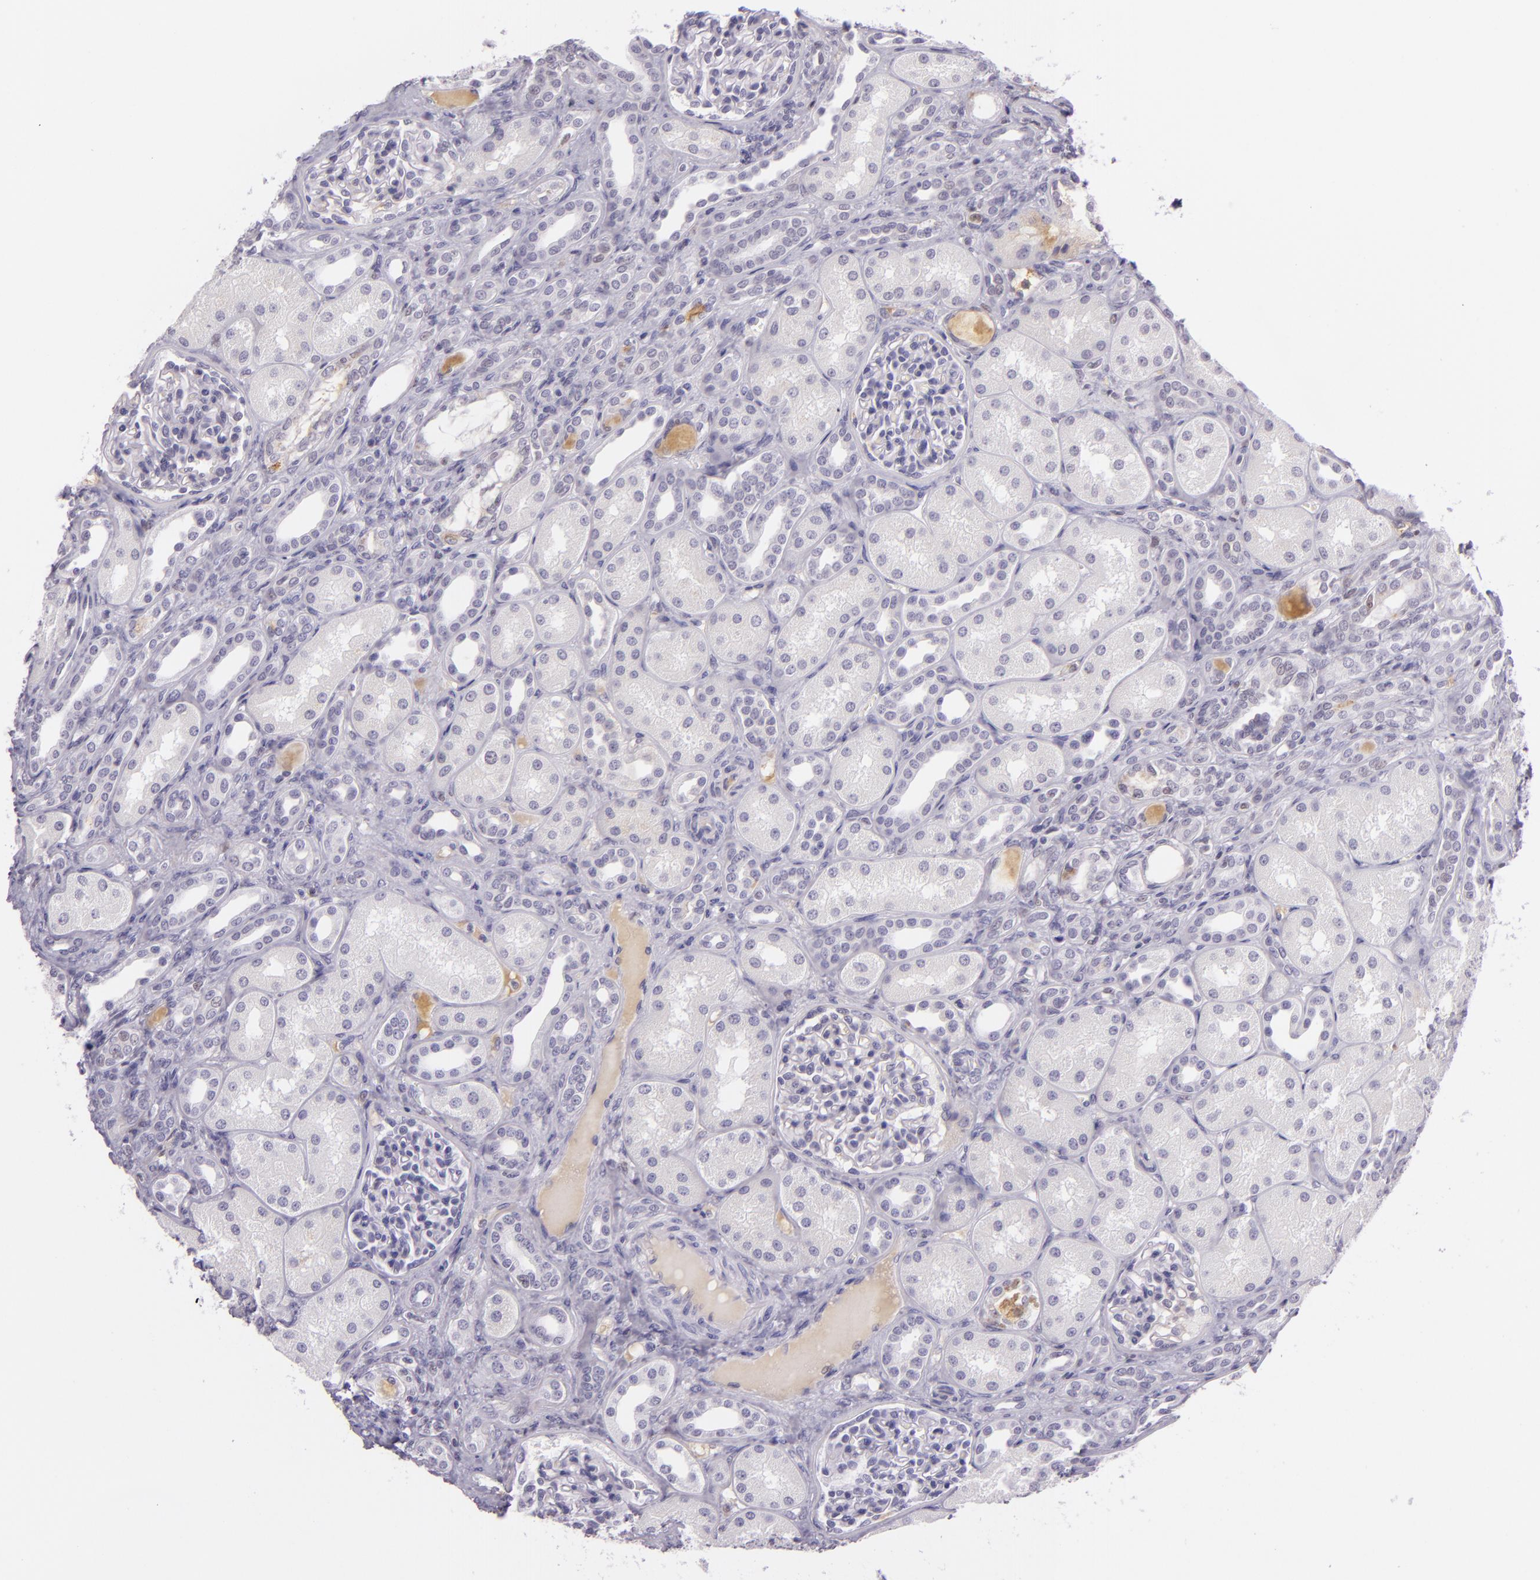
{"staining": {"intensity": "negative", "quantity": "none", "location": "none"}, "tissue": "kidney", "cell_type": "Cells in glomeruli", "image_type": "normal", "snomed": [{"axis": "morphology", "description": "Normal tissue, NOS"}, {"axis": "topography", "description": "Kidney"}], "caption": "Photomicrograph shows no significant protein positivity in cells in glomeruli of benign kidney.", "gene": "CHEK2", "patient": {"sex": "male", "age": 7}}